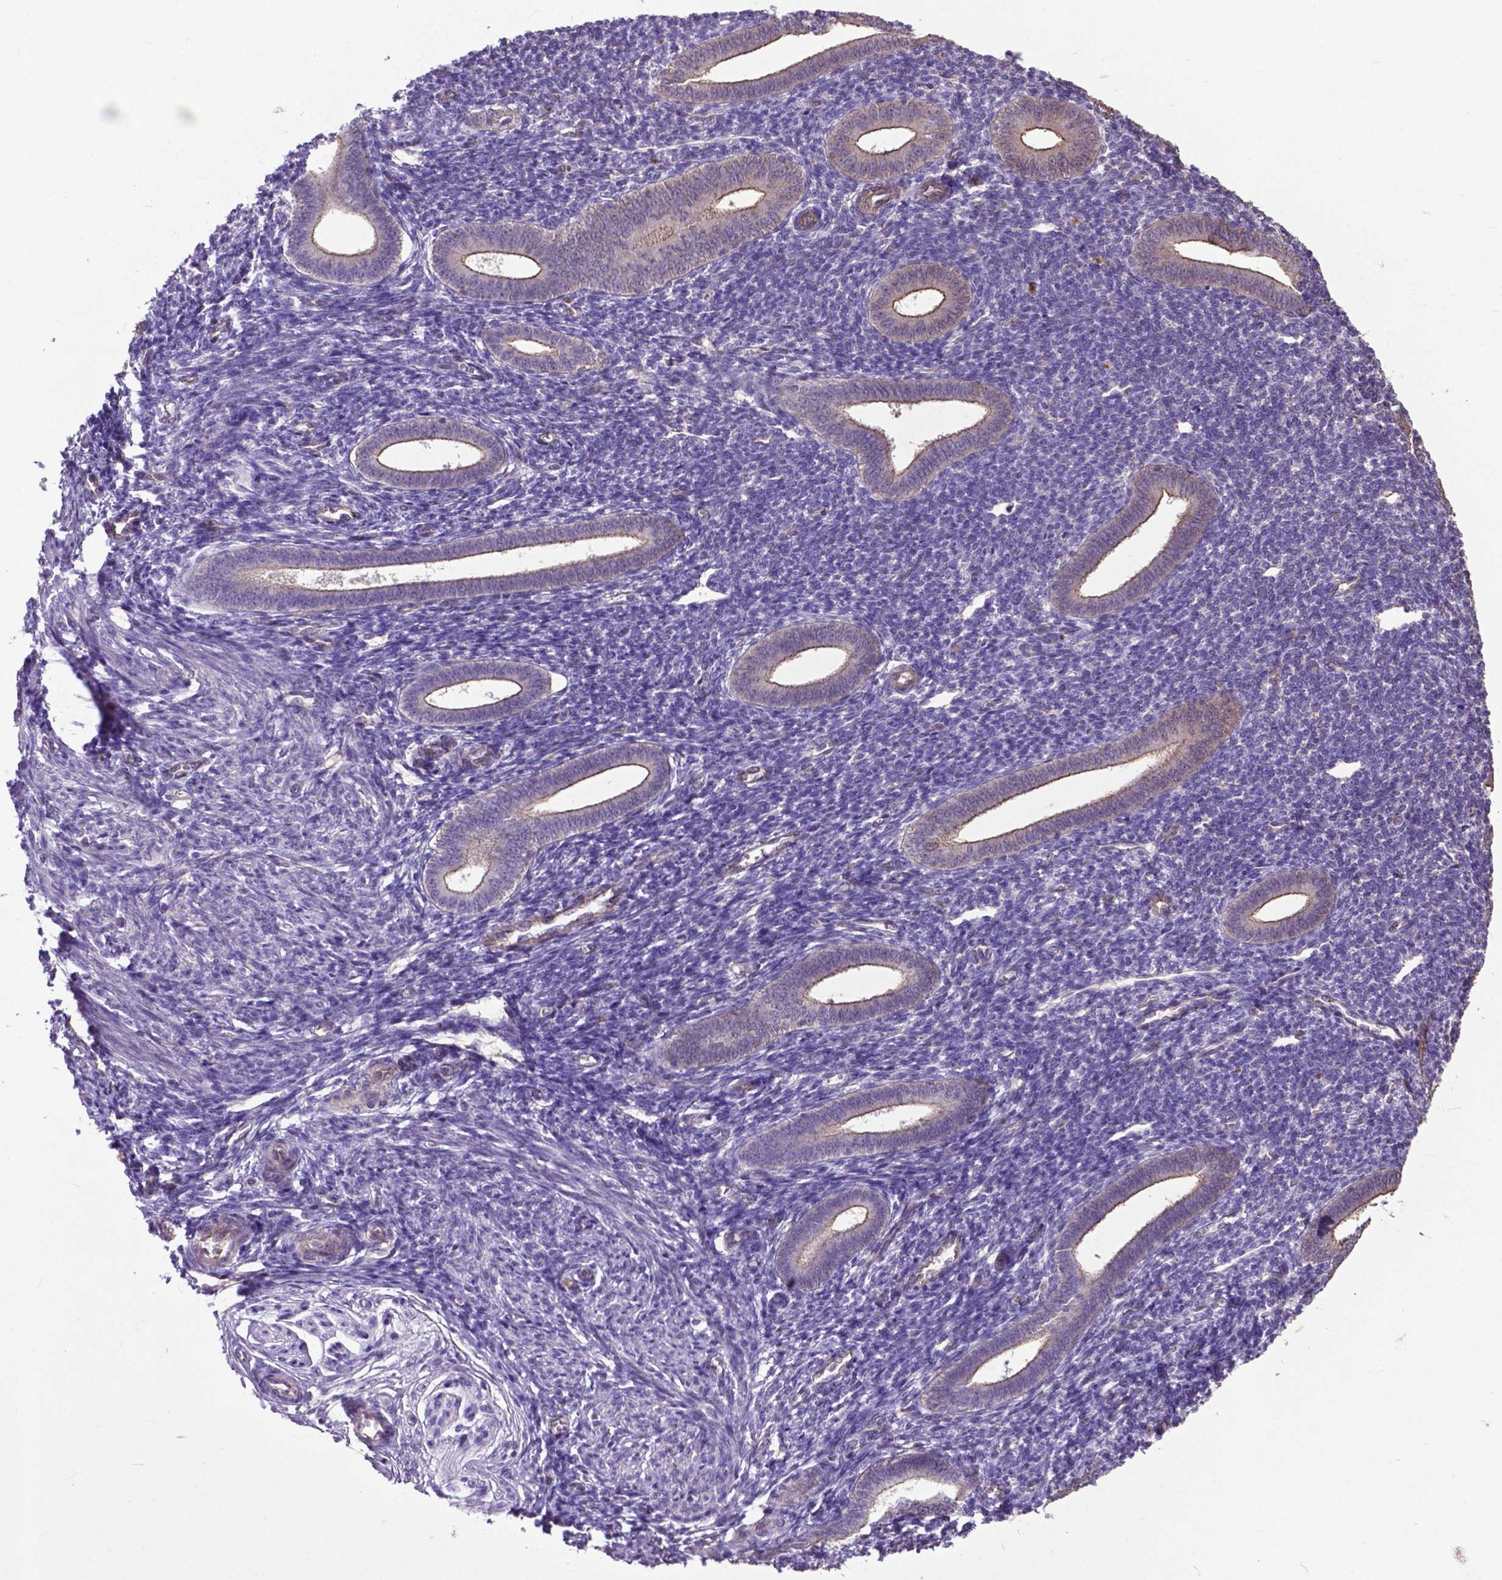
{"staining": {"intensity": "weak", "quantity": "25%-75%", "location": "cytoplasmic/membranous"}, "tissue": "endometrium", "cell_type": "Cells in endometrial stroma", "image_type": "normal", "snomed": [{"axis": "morphology", "description": "Normal tissue, NOS"}, {"axis": "topography", "description": "Endometrium"}], "caption": "The micrograph exhibits immunohistochemical staining of benign endometrium. There is weak cytoplasmic/membranous staining is identified in approximately 25%-75% of cells in endometrial stroma.", "gene": "PDLIM1", "patient": {"sex": "female", "age": 25}}